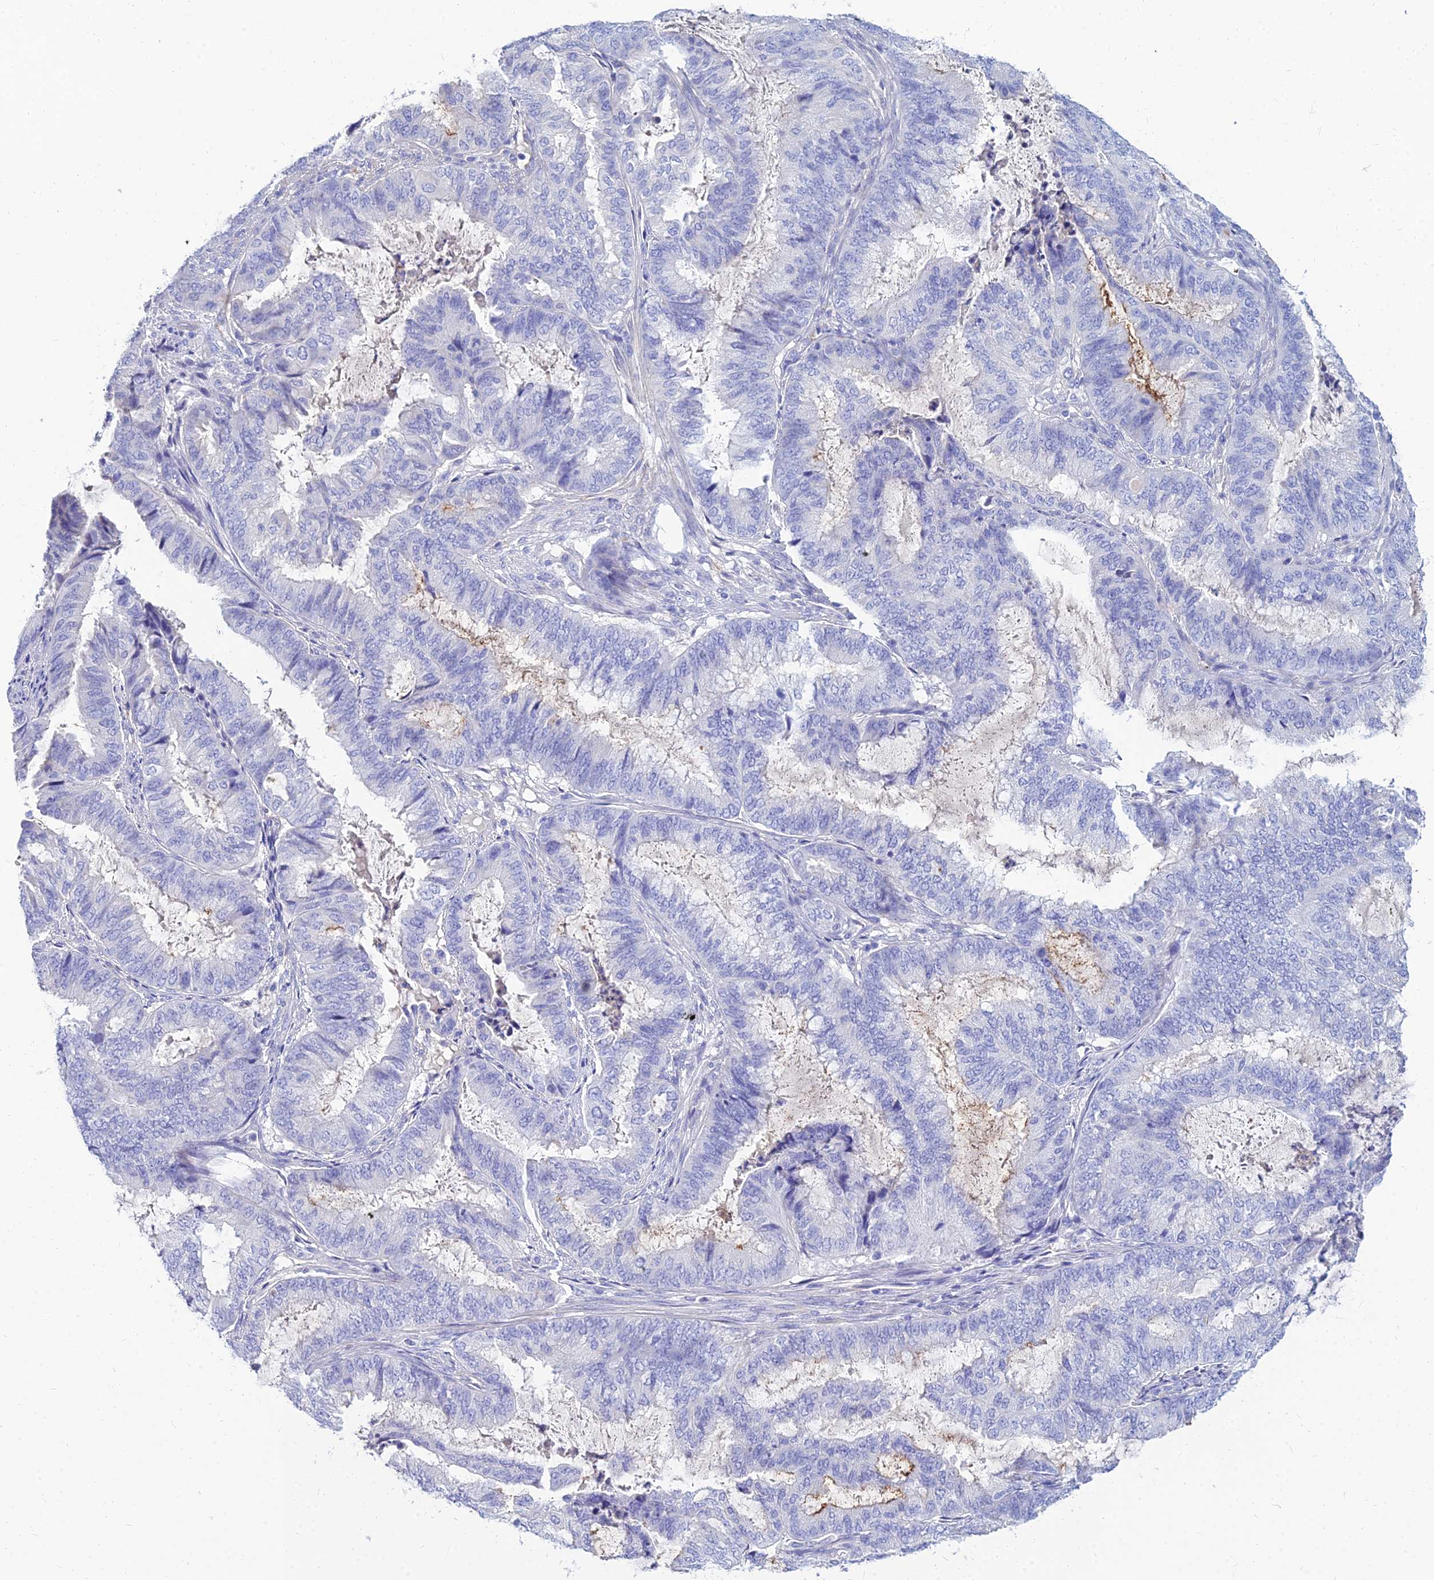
{"staining": {"intensity": "negative", "quantity": "none", "location": "none"}, "tissue": "endometrial cancer", "cell_type": "Tumor cells", "image_type": "cancer", "snomed": [{"axis": "morphology", "description": "Adenocarcinoma, NOS"}, {"axis": "topography", "description": "Endometrium"}], "caption": "Immunohistochemistry (IHC) photomicrograph of human adenocarcinoma (endometrial) stained for a protein (brown), which demonstrates no positivity in tumor cells. (Brightfield microscopy of DAB (3,3'-diaminobenzidine) immunohistochemistry at high magnification).", "gene": "ZNF552", "patient": {"sex": "female", "age": 51}}